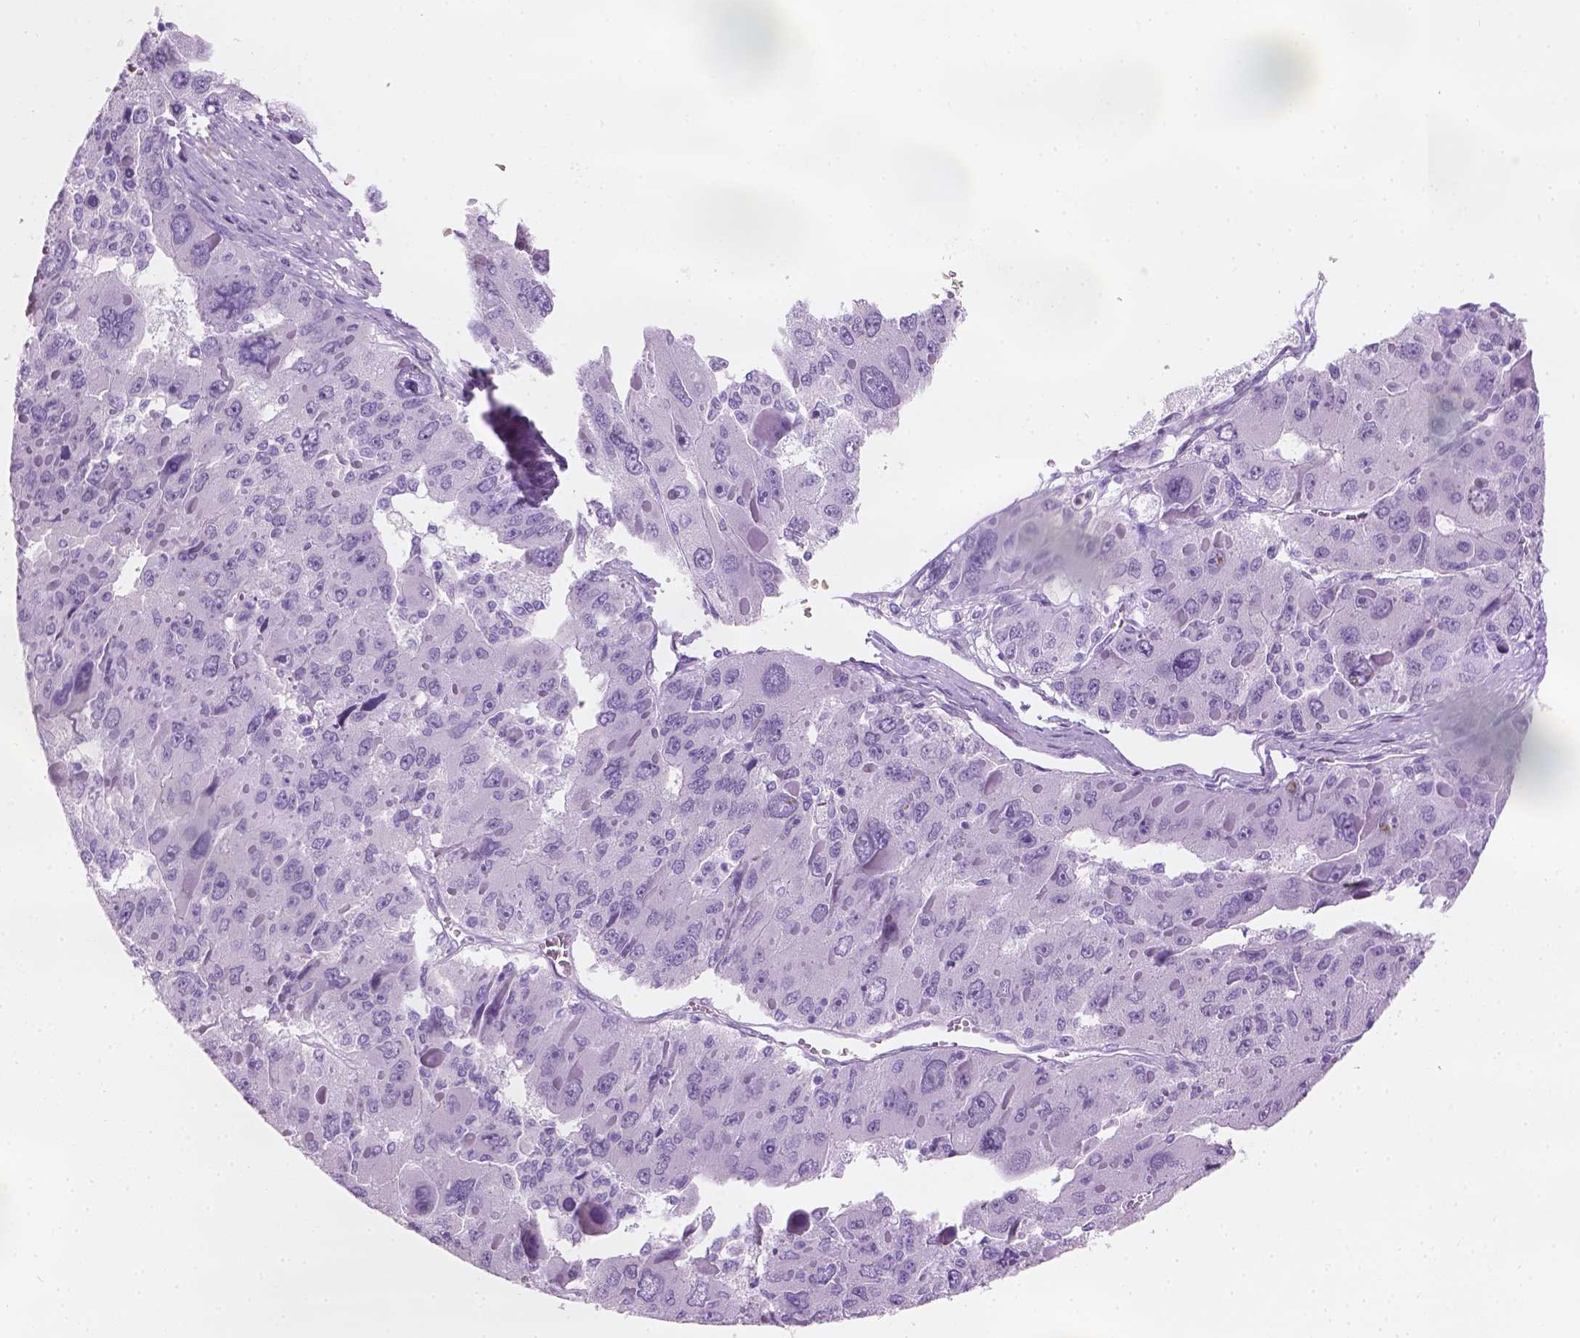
{"staining": {"intensity": "negative", "quantity": "none", "location": "none"}, "tissue": "liver cancer", "cell_type": "Tumor cells", "image_type": "cancer", "snomed": [{"axis": "morphology", "description": "Carcinoma, Hepatocellular, NOS"}, {"axis": "topography", "description": "Liver"}], "caption": "There is no significant staining in tumor cells of liver cancer.", "gene": "TTC29", "patient": {"sex": "female", "age": 41}}